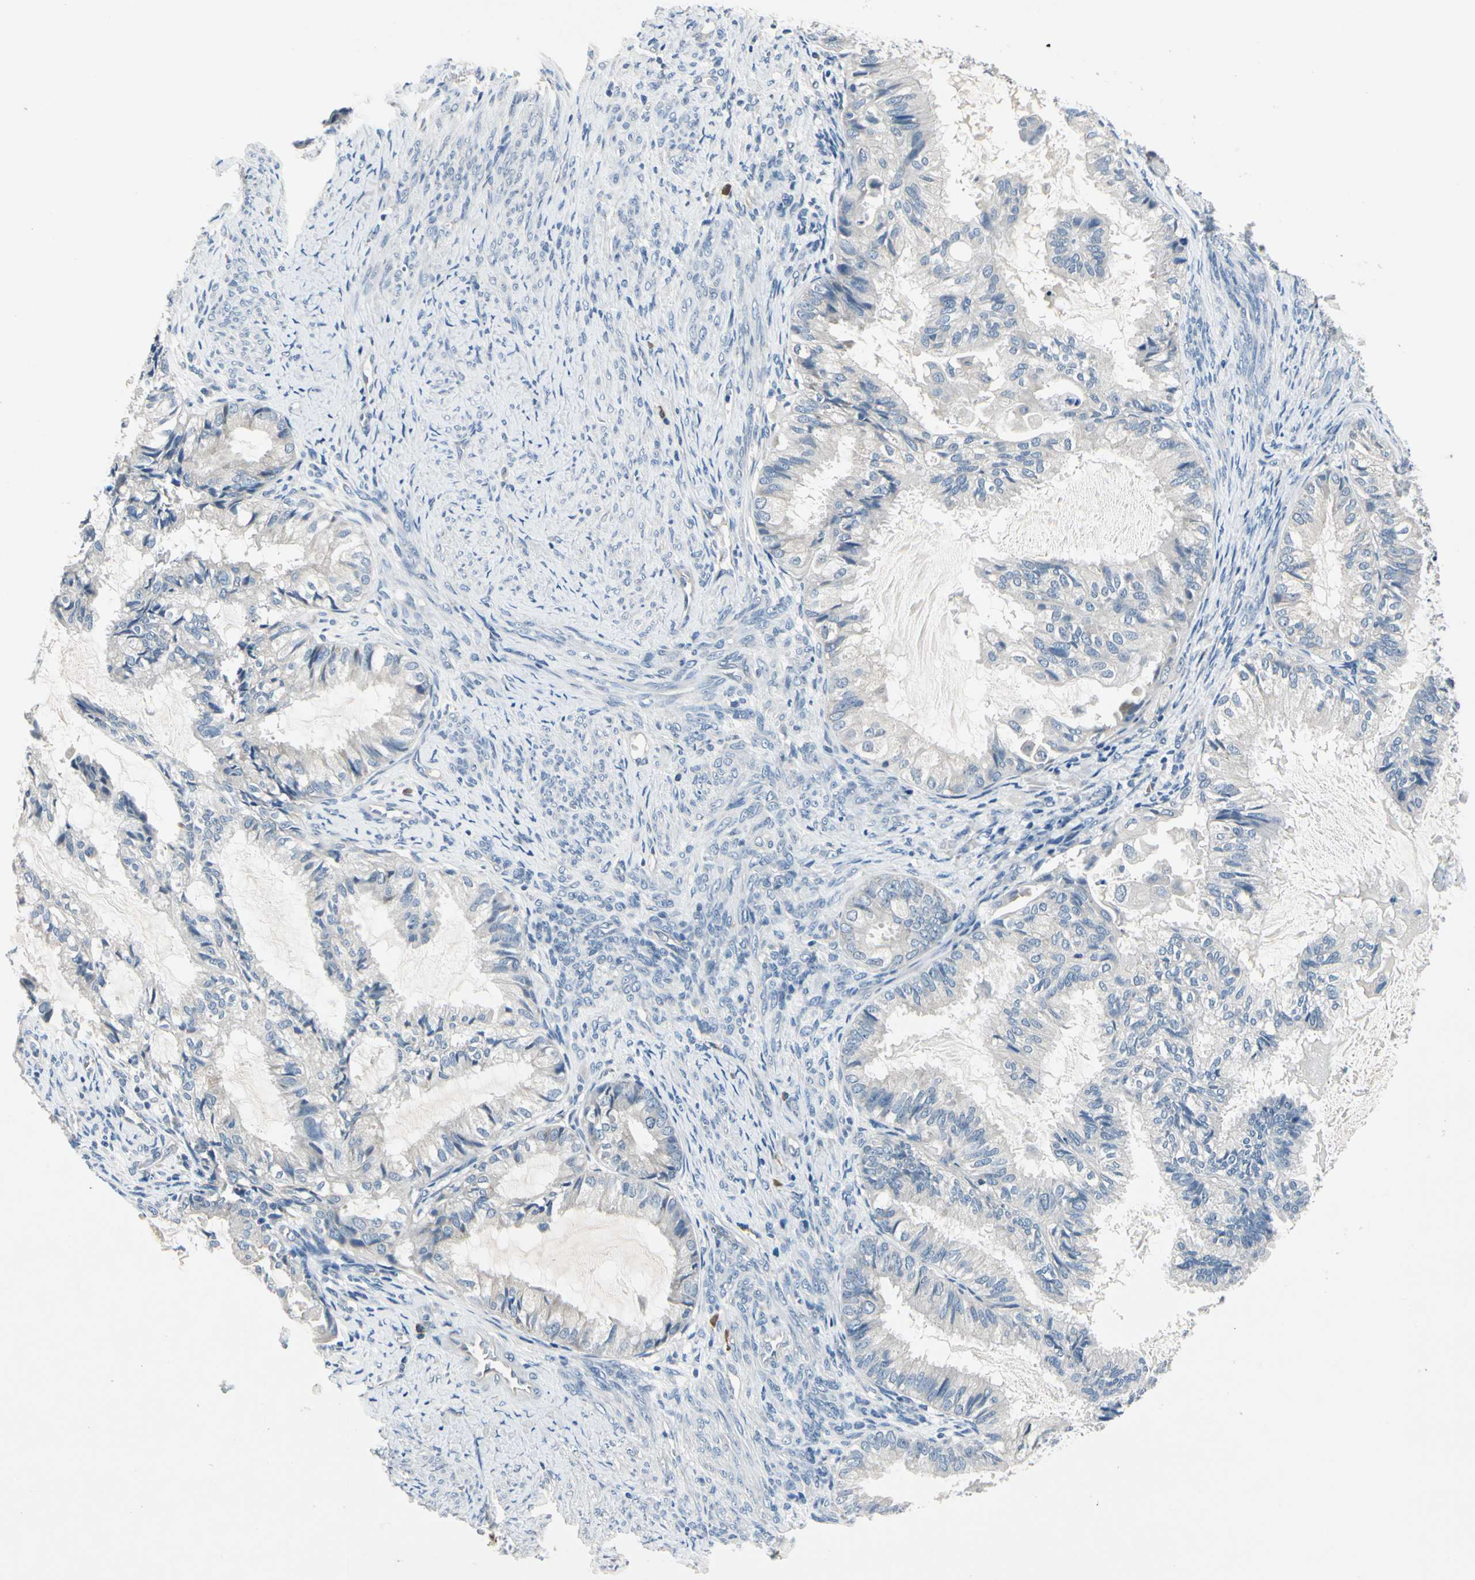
{"staining": {"intensity": "negative", "quantity": "none", "location": "none"}, "tissue": "cervical cancer", "cell_type": "Tumor cells", "image_type": "cancer", "snomed": [{"axis": "morphology", "description": "Normal tissue, NOS"}, {"axis": "morphology", "description": "Adenocarcinoma, NOS"}, {"axis": "topography", "description": "Cervix"}, {"axis": "topography", "description": "Endometrium"}], "caption": "Immunohistochemistry (IHC) photomicrograph of adenocarcinoma (cervical) stained for a protein (brown), which exhibits no expression in tumor cells.", "gene": "SELENOK", "patient": {"sex": "female", "age": 86}}